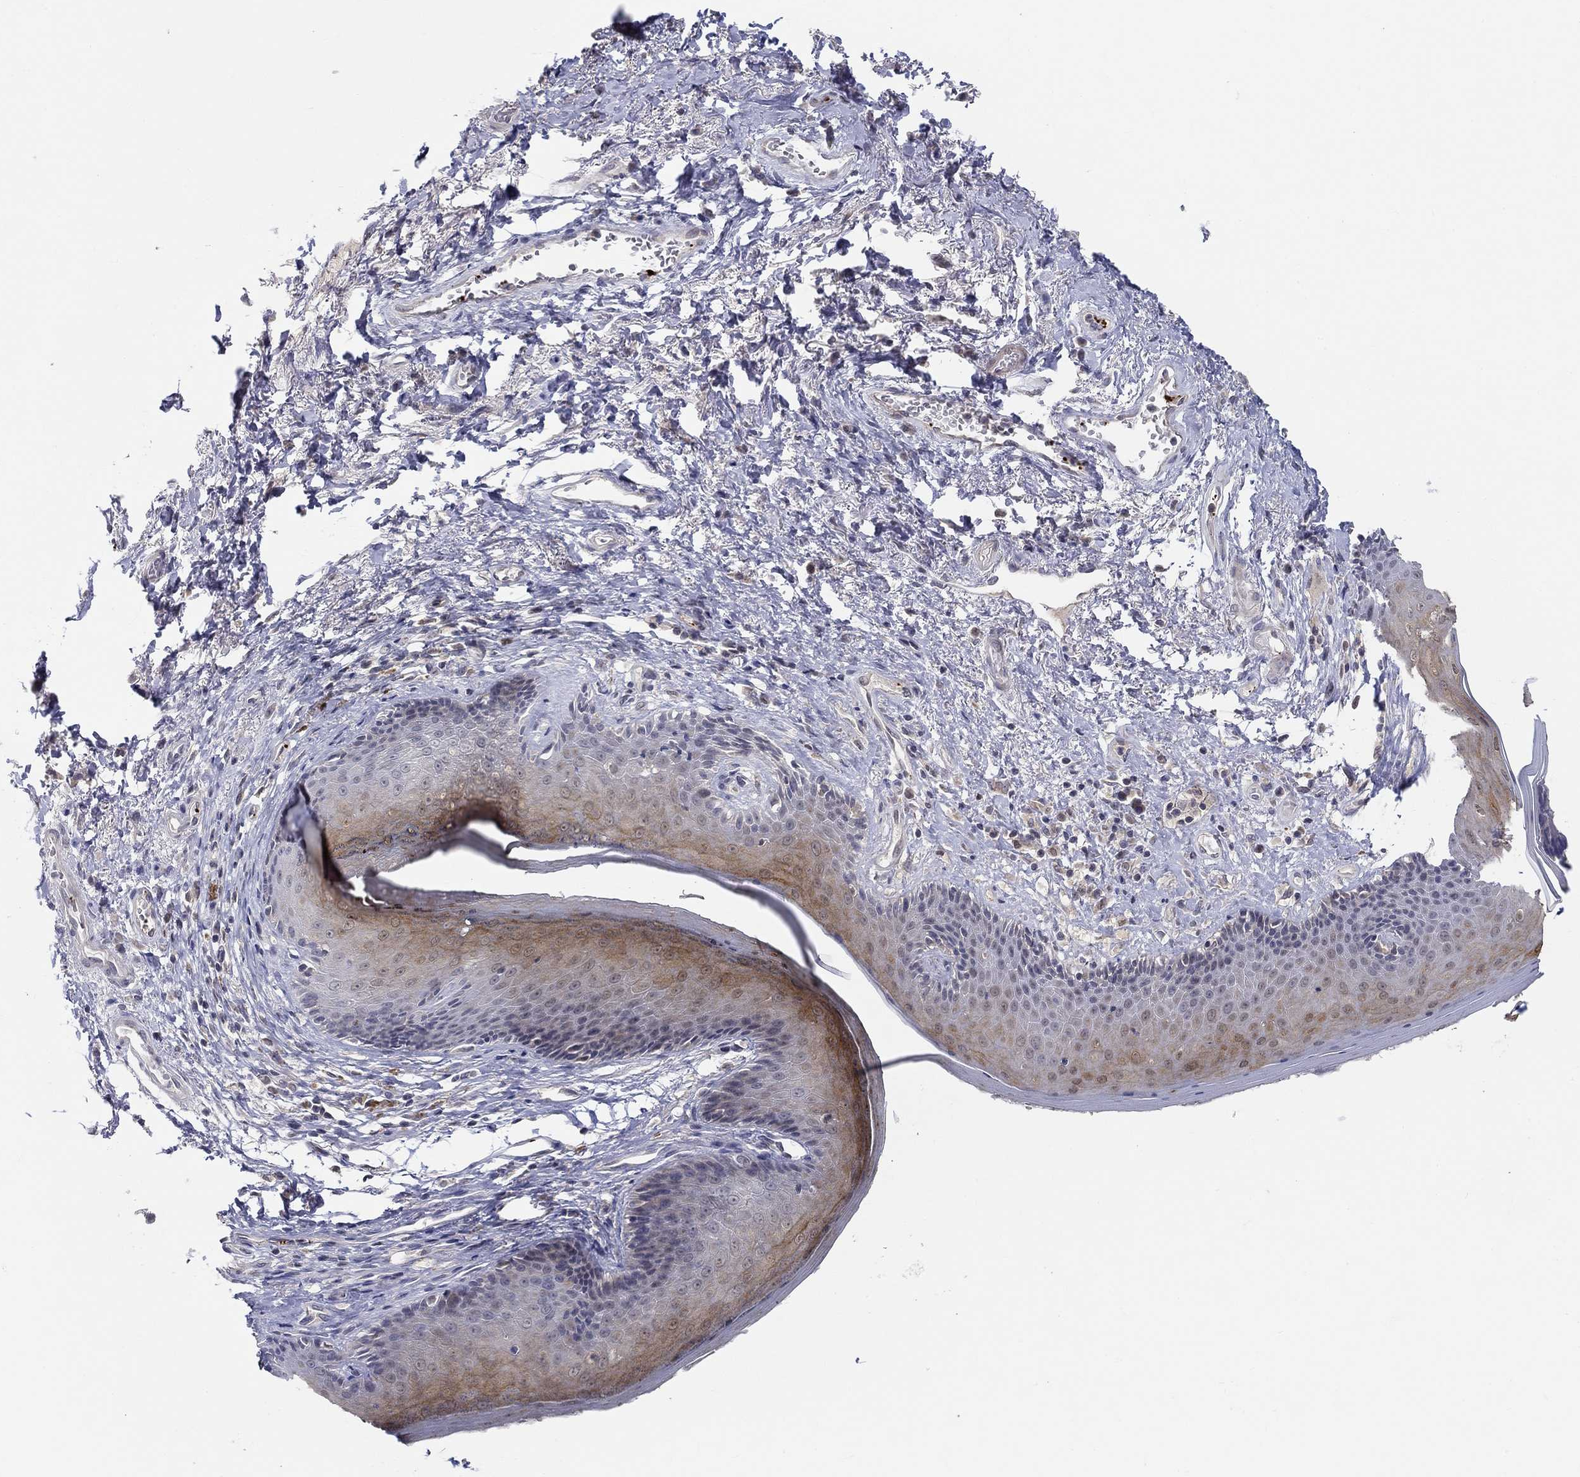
{"staining": {"intensity": "strong", "quantity": "<25%", "location": "cytoplasmic/membranous"}, "tissue": "skin", "cell_type": "Epidermal cells", "image_type": "normal", "snomed": [{"axis": "morphology", "description": "Normal tissue, NOS"}, {"axis": "morphology", "description": "Adenocarcinoma, NOS"}, {"axis": "topography", "description": "Rectum"}, {"axis": "topography", "description": "Anal"}], "caption": "Immunohistochemistry (DAB) staining of unremarkable skin exhibits strong cytoplasmic/membranous protein staining in approximately <25% of epidermal cells.", "gene": "ALOX12", "patient": {"sex": "female", "age": 68}}